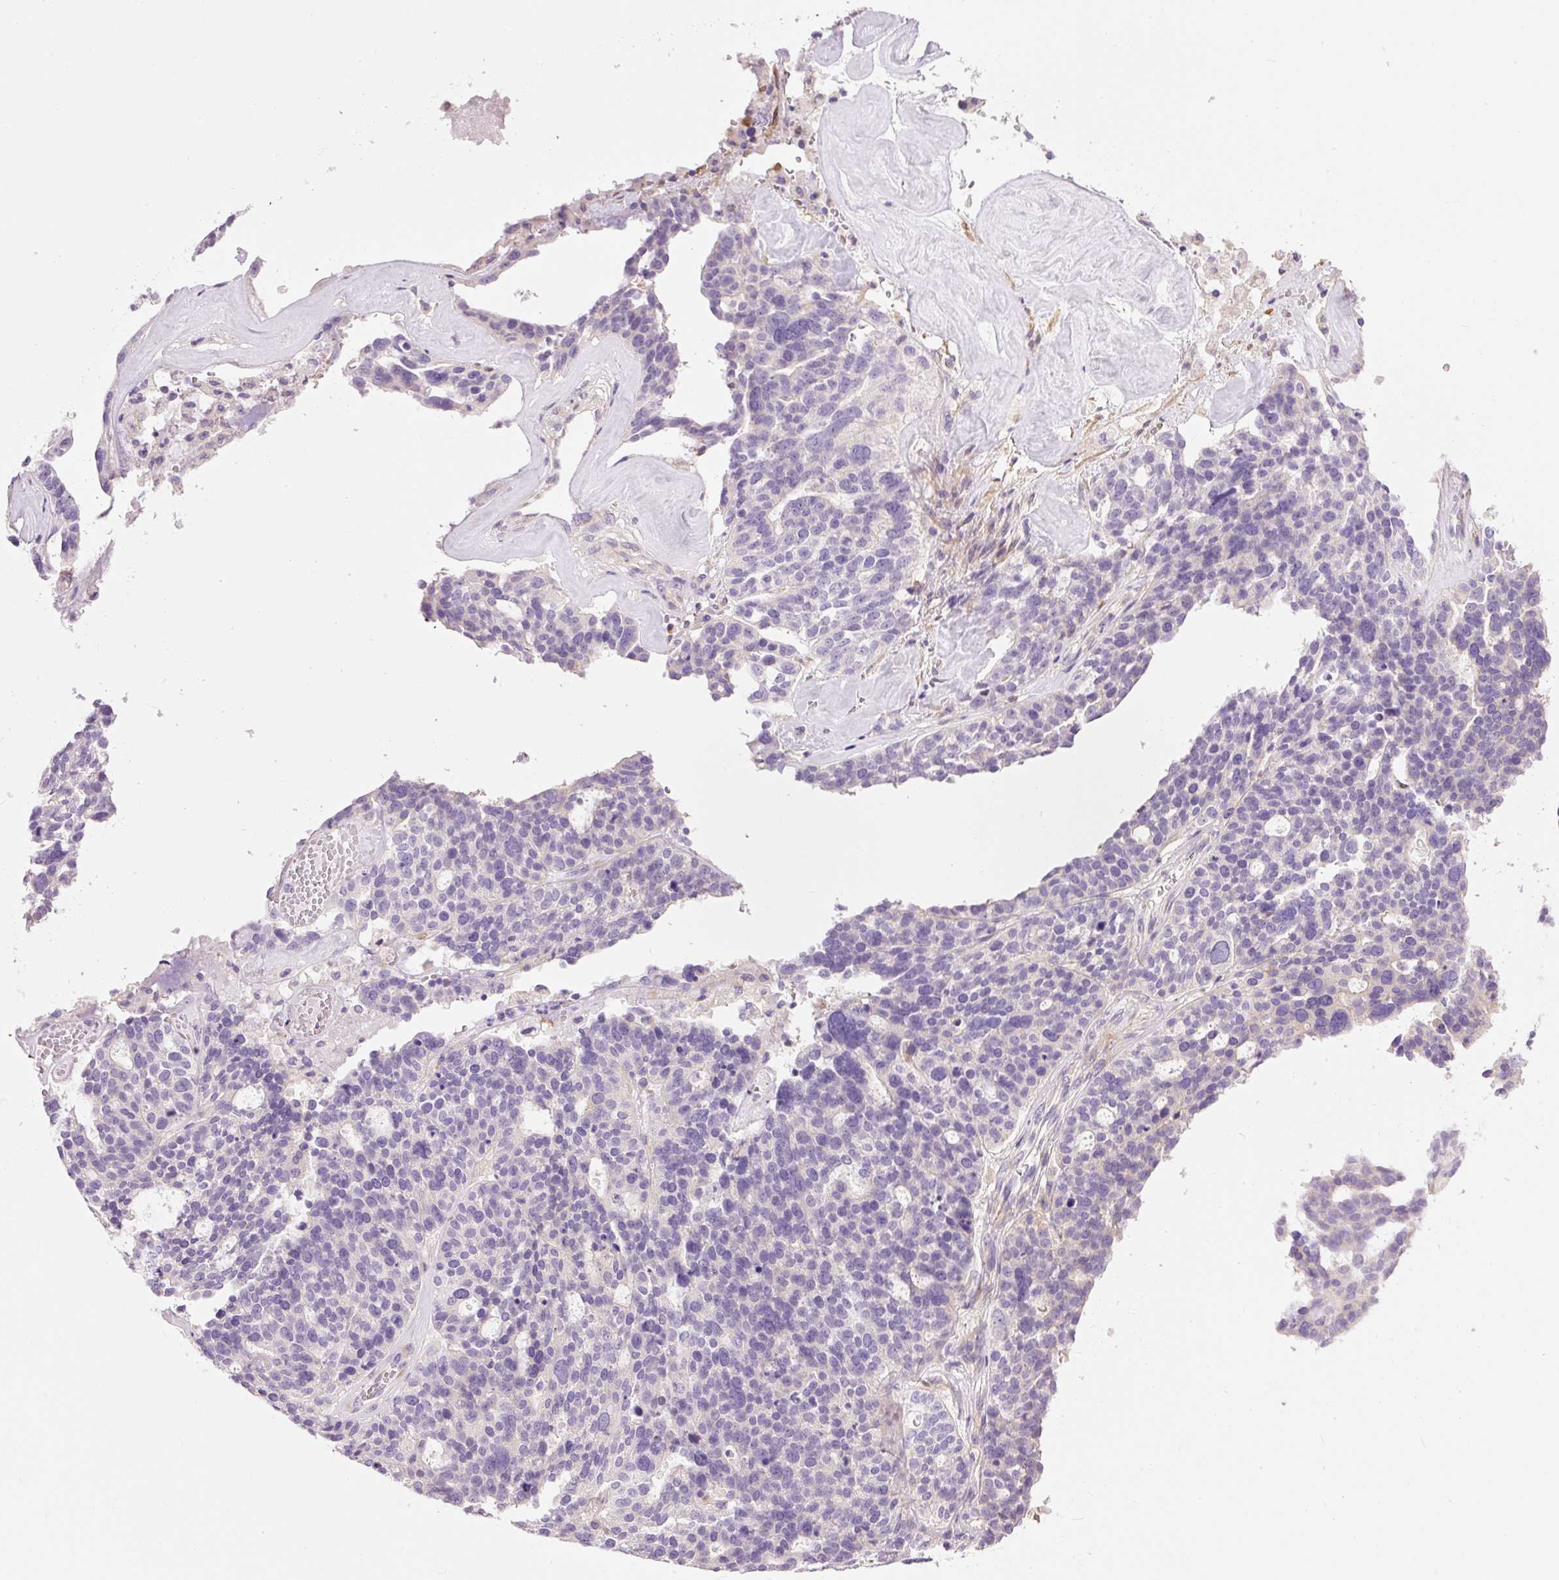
{"staining": {"intensity": "negative", "quantity": "none", "location": "none"}, "tissue": "ovarian cancer", "cell_type": "Tumor cells", "image_type": "cancer", "snomed": [{"axis": "morphology", "description": "Cystadenocarcinoma, serous, NOS"}, {"axis": "topography", "description": "Ovary"}], "caption": "The micrograph shows no staining of tumor cells in ovarian cancer (serous cystadenocarcinoma).", "gene": "DOK6", "patient": {"sex": "female", "age": 59}}